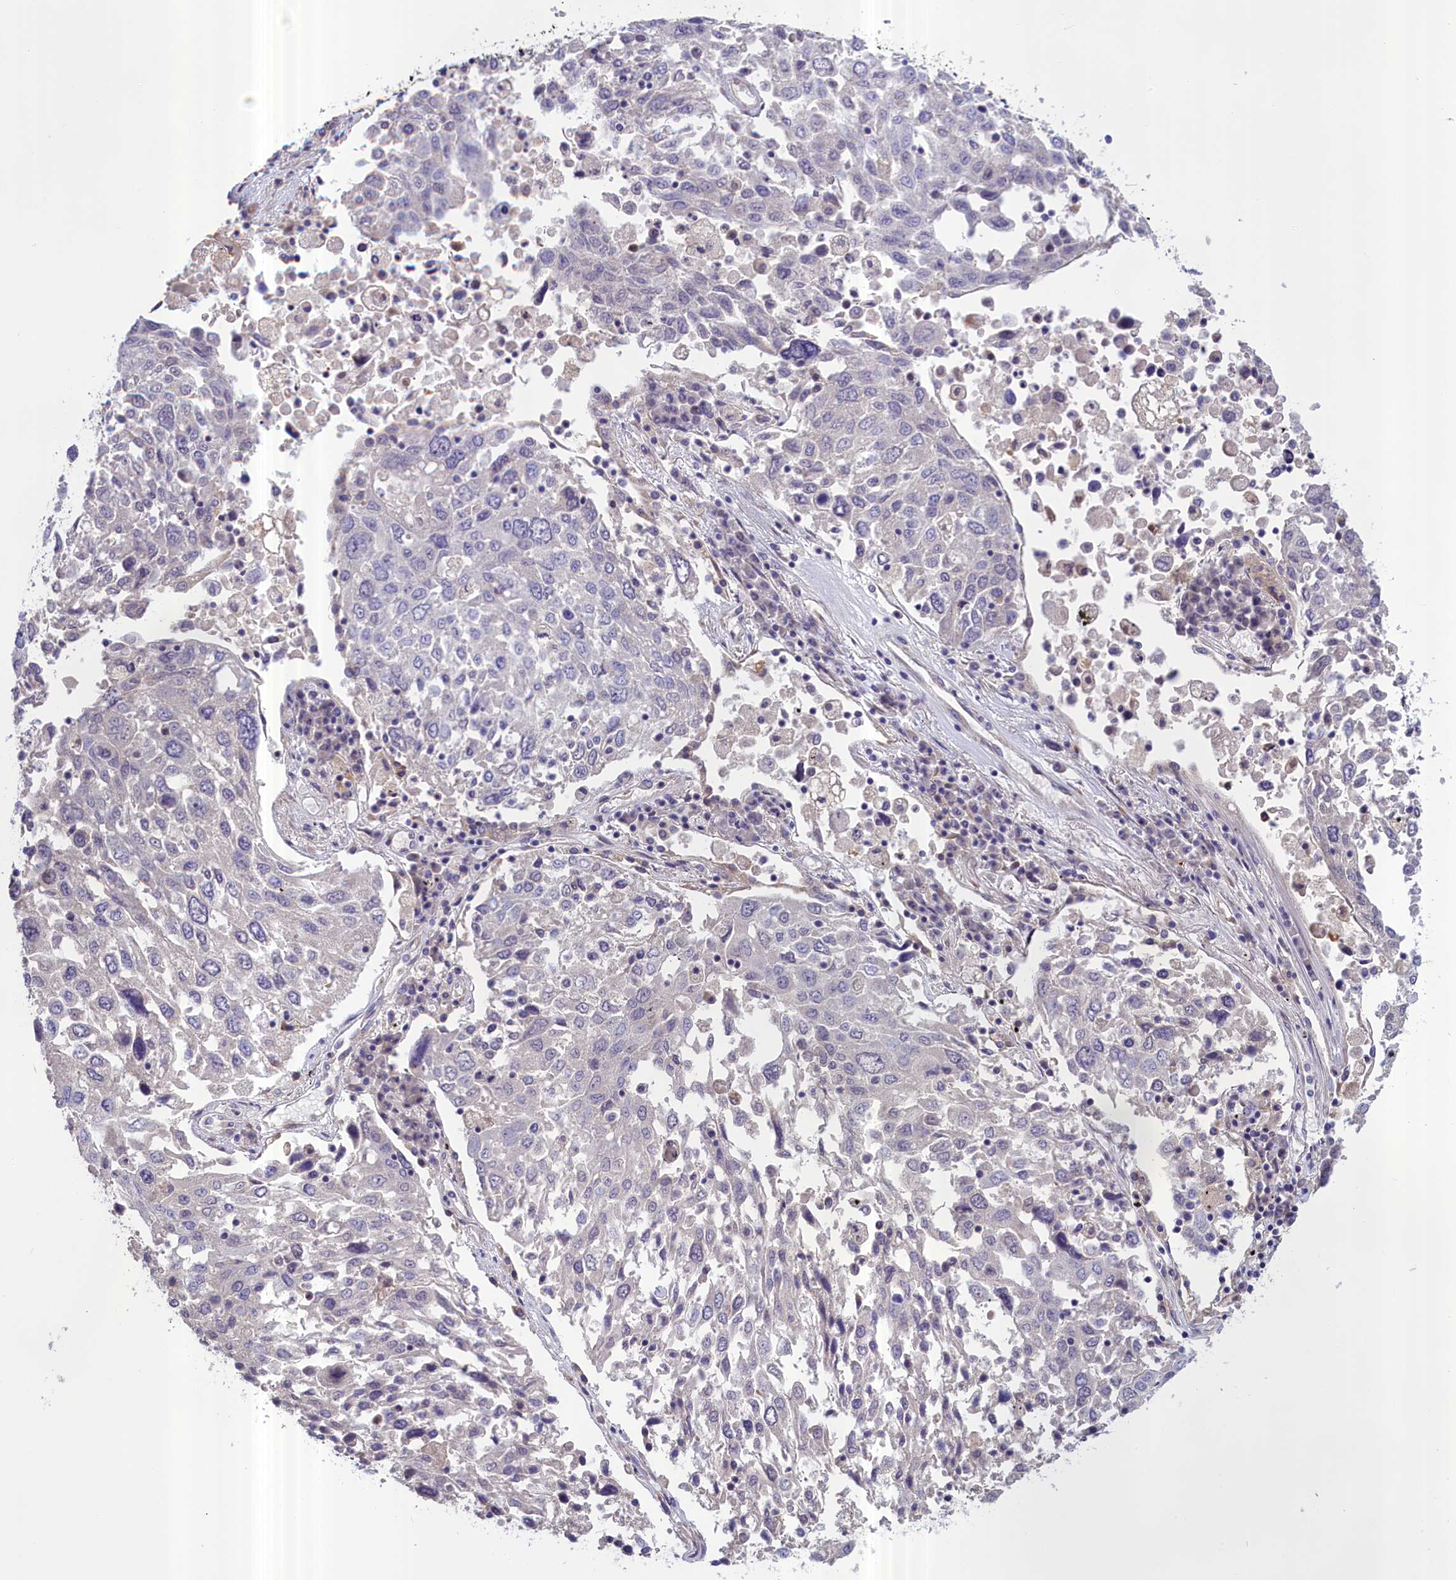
{"staining": {"intensity": "negative", "quantity": "none", "location": "none"}, "tissue": "lung cancer", "cell_type": "Tumor cells", "image_type": "cancer", "snomed": [{"axis": "morphology", "description": "Squamous cell carcinoma, NOS"}, {"axis": "topography", "description": "Lung"}], "caption": "Squamous cell carcinoma (lung) was stained to show a protein in brown. There is no significant staining in tumor cells. (DAB (3,3'-diaminobenzidine) immunohistochemistry with hematoxylin counter stain).", "gene": "IGFALS", "patient": {"sex": "male", "age": 65}}